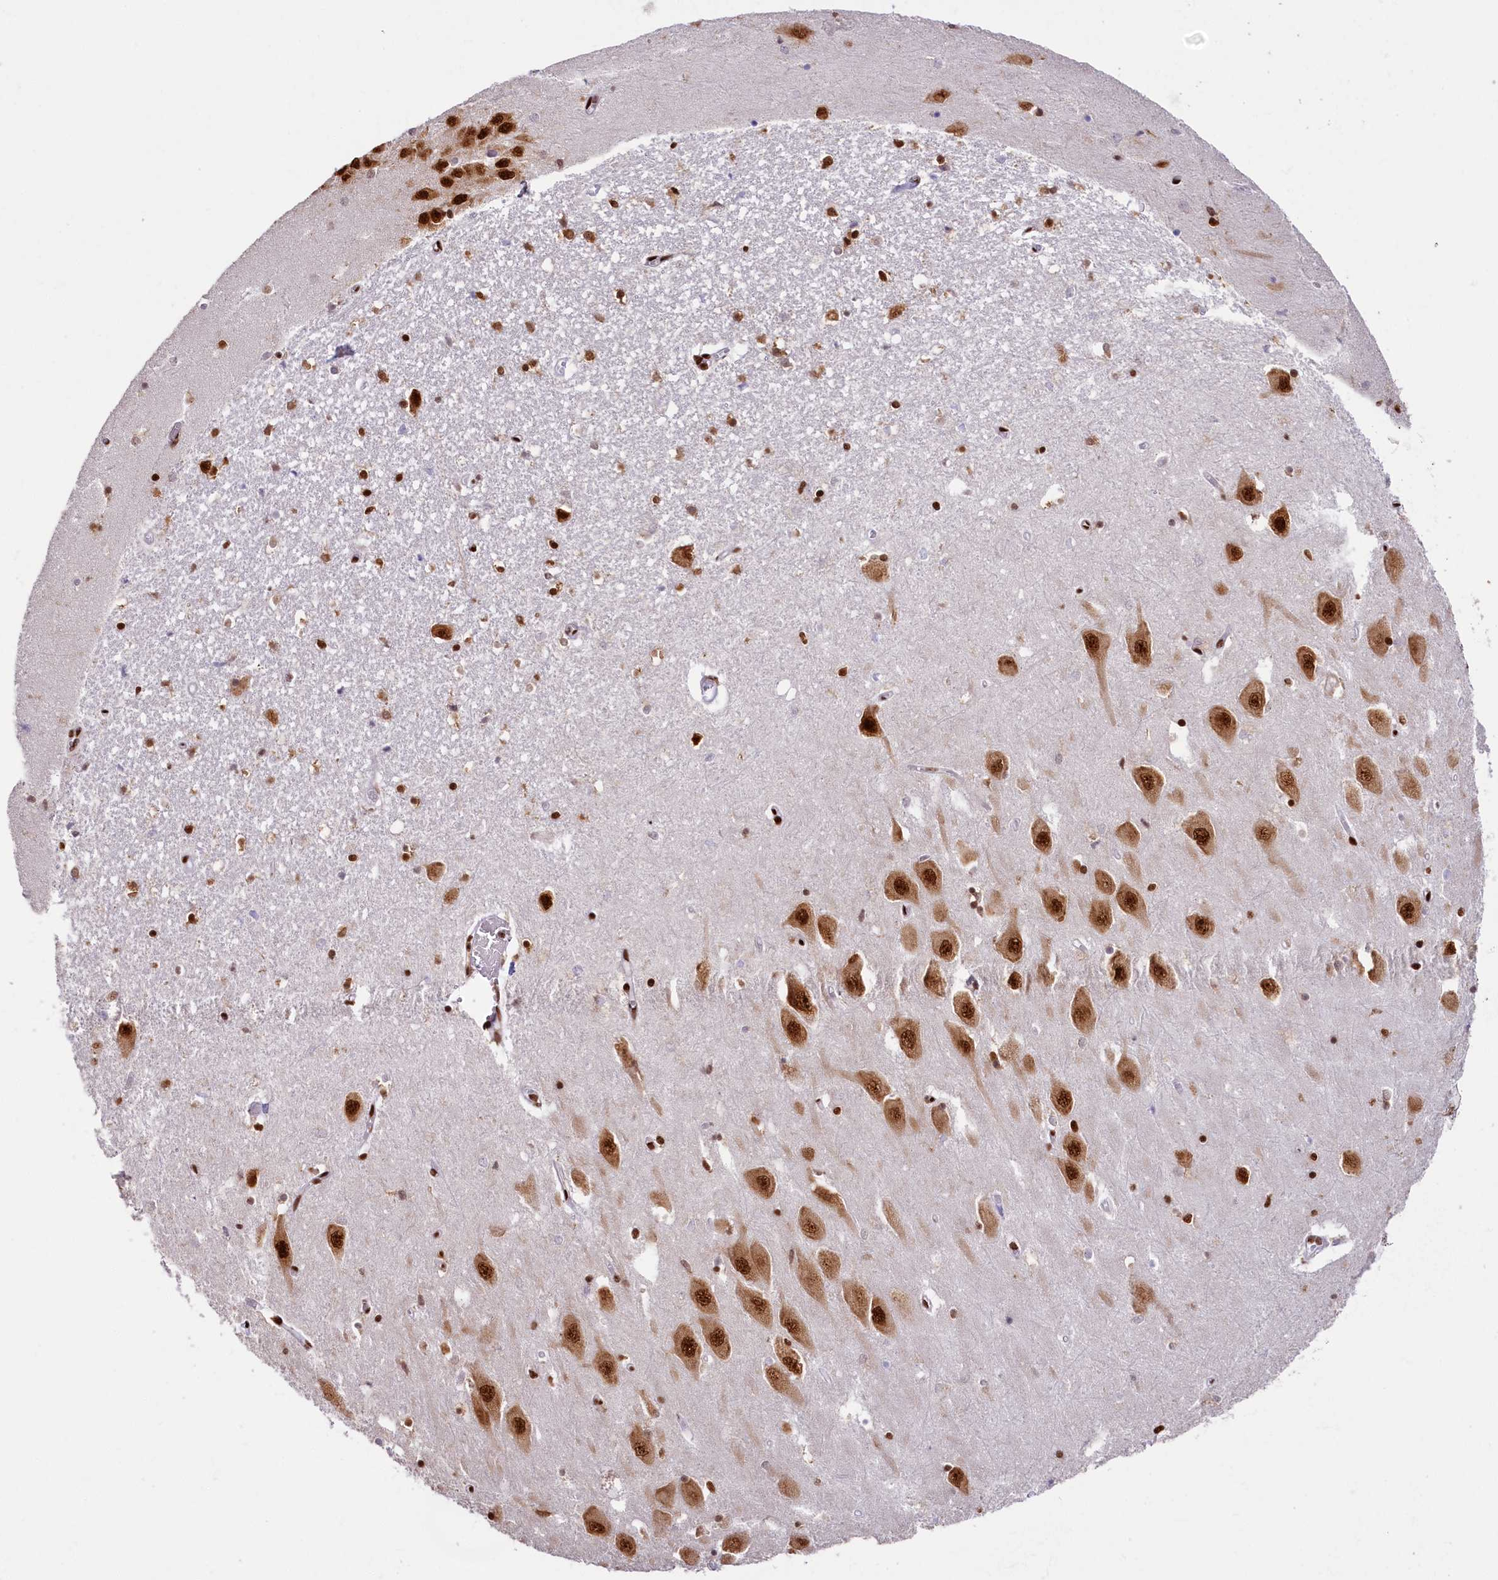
{"staining": {"intensity": "strong", "quantity": "25%-75%", "location": "nuclear"}, "tissue": "hippocampus", "cell_type": "Glial cells", "image_type": "normal", "snomed": [{"axis": "morphology", "description": "Normal tissue, NOS"}, {"axis": "topography", "description": "Hippocampus"}], "caption": "This is an image of immunohistochemistry staining of normal hippocampus, which shows strong positivity in the nuclear of glial cells.", "gene": "SNRNP70", "patient": {"sex": "female", "age": 64}}